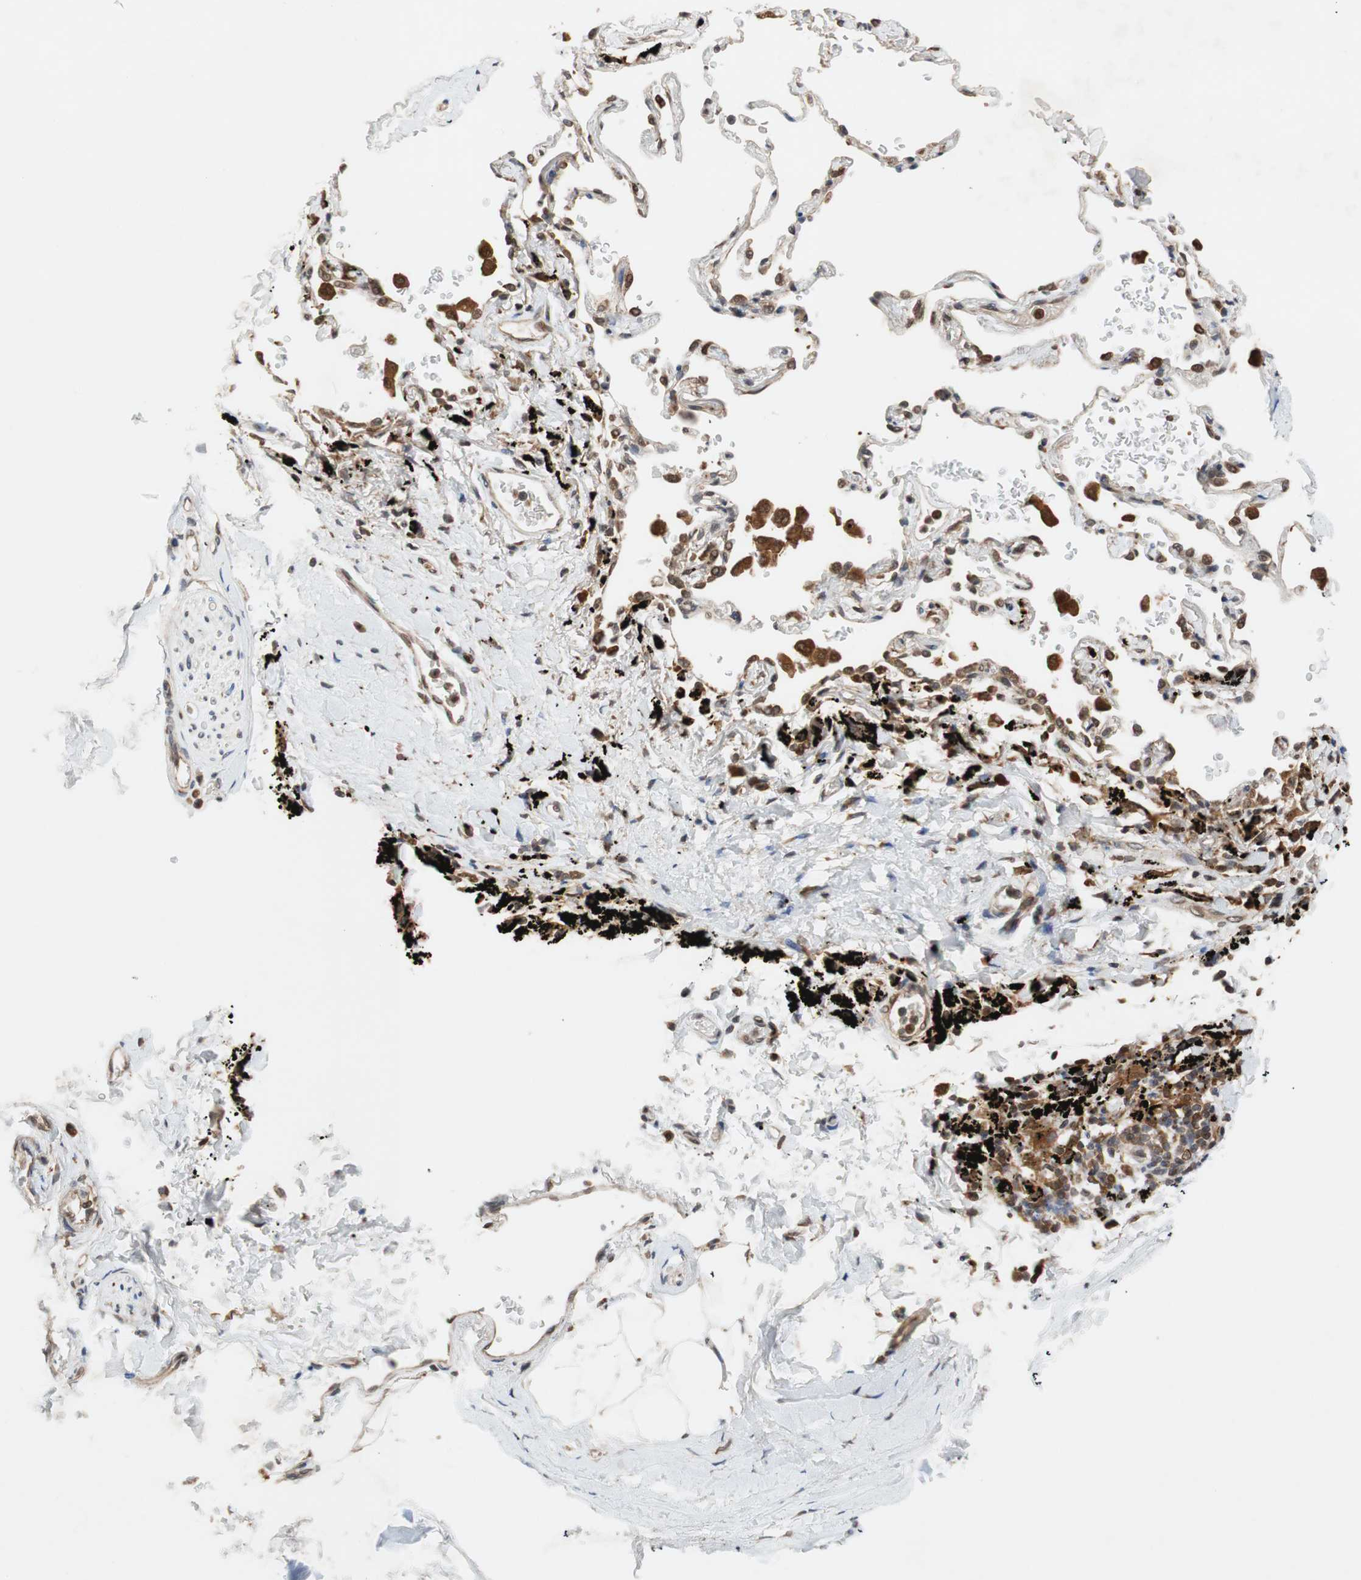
{"staining": {"intensity": "moderate", "quantity": "25%-75%", "location": "cytoplasmic/membranous"}, "tissue": "adipose tissue", "cell_type": "Adipocytes", "image_type": "normal", "snomed": [{"axis": "morphology", "description": "Normal tissue, NOS"}, {"axis": "topography", "description": "Cartilage tissue"}, {"axis": "topography", "description": "Bronchus"}], "caption": "This photomicrograph demonstrates IHC staining of benign adipose tissue, with medium moderate cytoplasmic/membranous positivity in about 25%-75% of adipocytes.", "gene": "AUP1", "patient": {"sex": "female", "age": 73}}